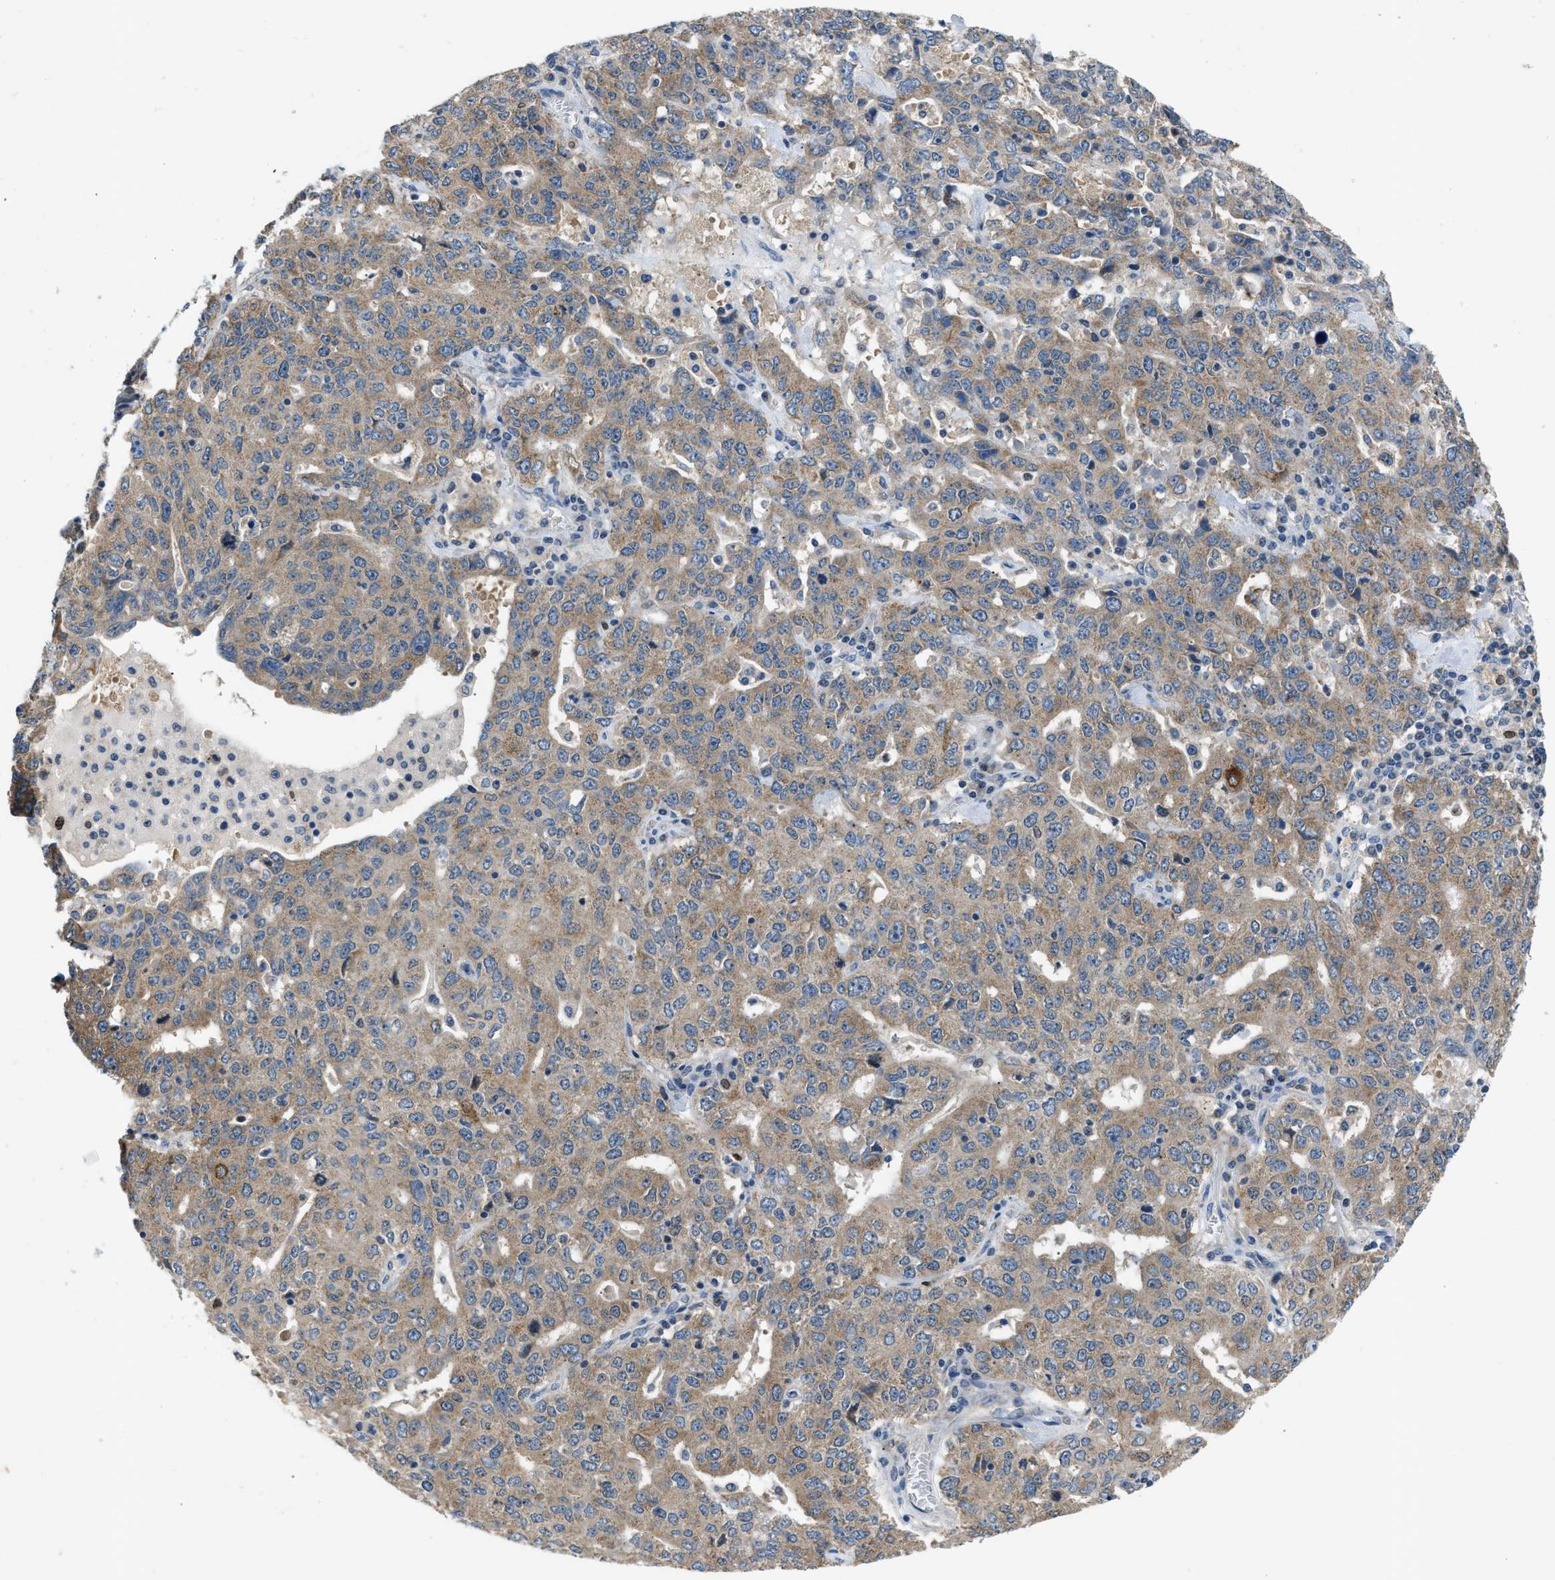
{"staining": {"intensity": "weak", "quantity": ">75%", "location": "cytoplasmic/membranous"}, "tissue": "ovarian cancer", "cell_type": "Tumor cells", "image_type": "cancer", "snomed": [{"axis": "morphology", "description": "Carcinoma, endometroid"}, {"axis": "topography", "description": "Ovary"}], "caption": "Endometroid carcinoma (ovarian) stained for a protein displays weak cytoplasmic/membranous positivity in tumor cells. Nuclei are stained in blue.", "gene": "TOMM34", "patient": {"sex": "female", "age": 62}}